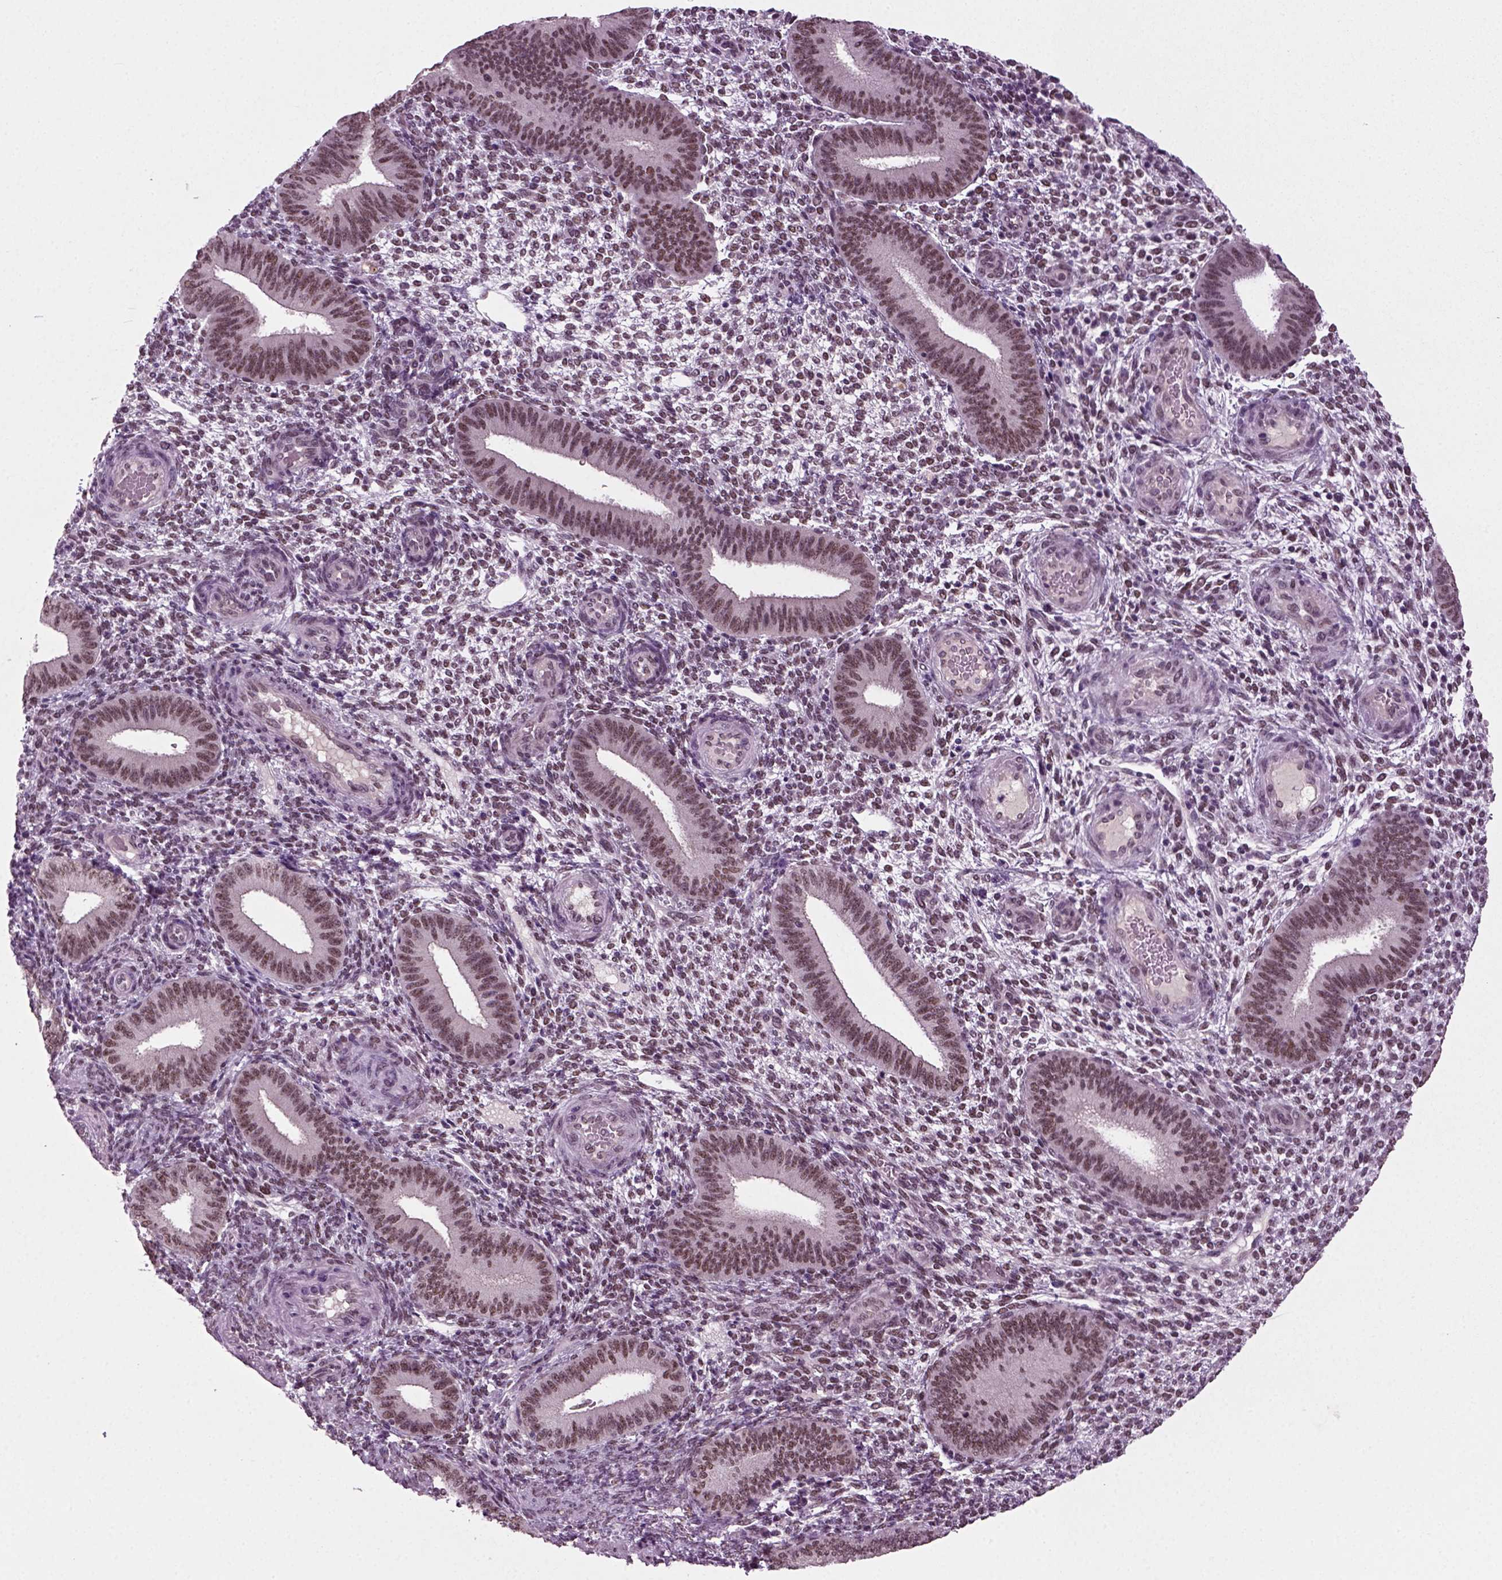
{"staining": {"intensity": "moderate", "quantity": "25%-75%", "location": "nuclear"}, "tissue": "endometrium", "cell_type": "Cells in endometrial stroma", "image_type": "normal", "snomed": [{"axis": "morphology", "description": "Normal tissue, NOS"}, {"axis": "topography", "description": "Endometrium"}], "caption": "The immunohistochemical stain highlights moderate nuclear expression in cells in endometrial stroma of benign endometrium. (DAB (3,3'-diaminobenzidine) = brown stain, brightfield microscopy at high magnification).", "gene": "RCOR3", "patient": {"sex": "female", "age": 39}}